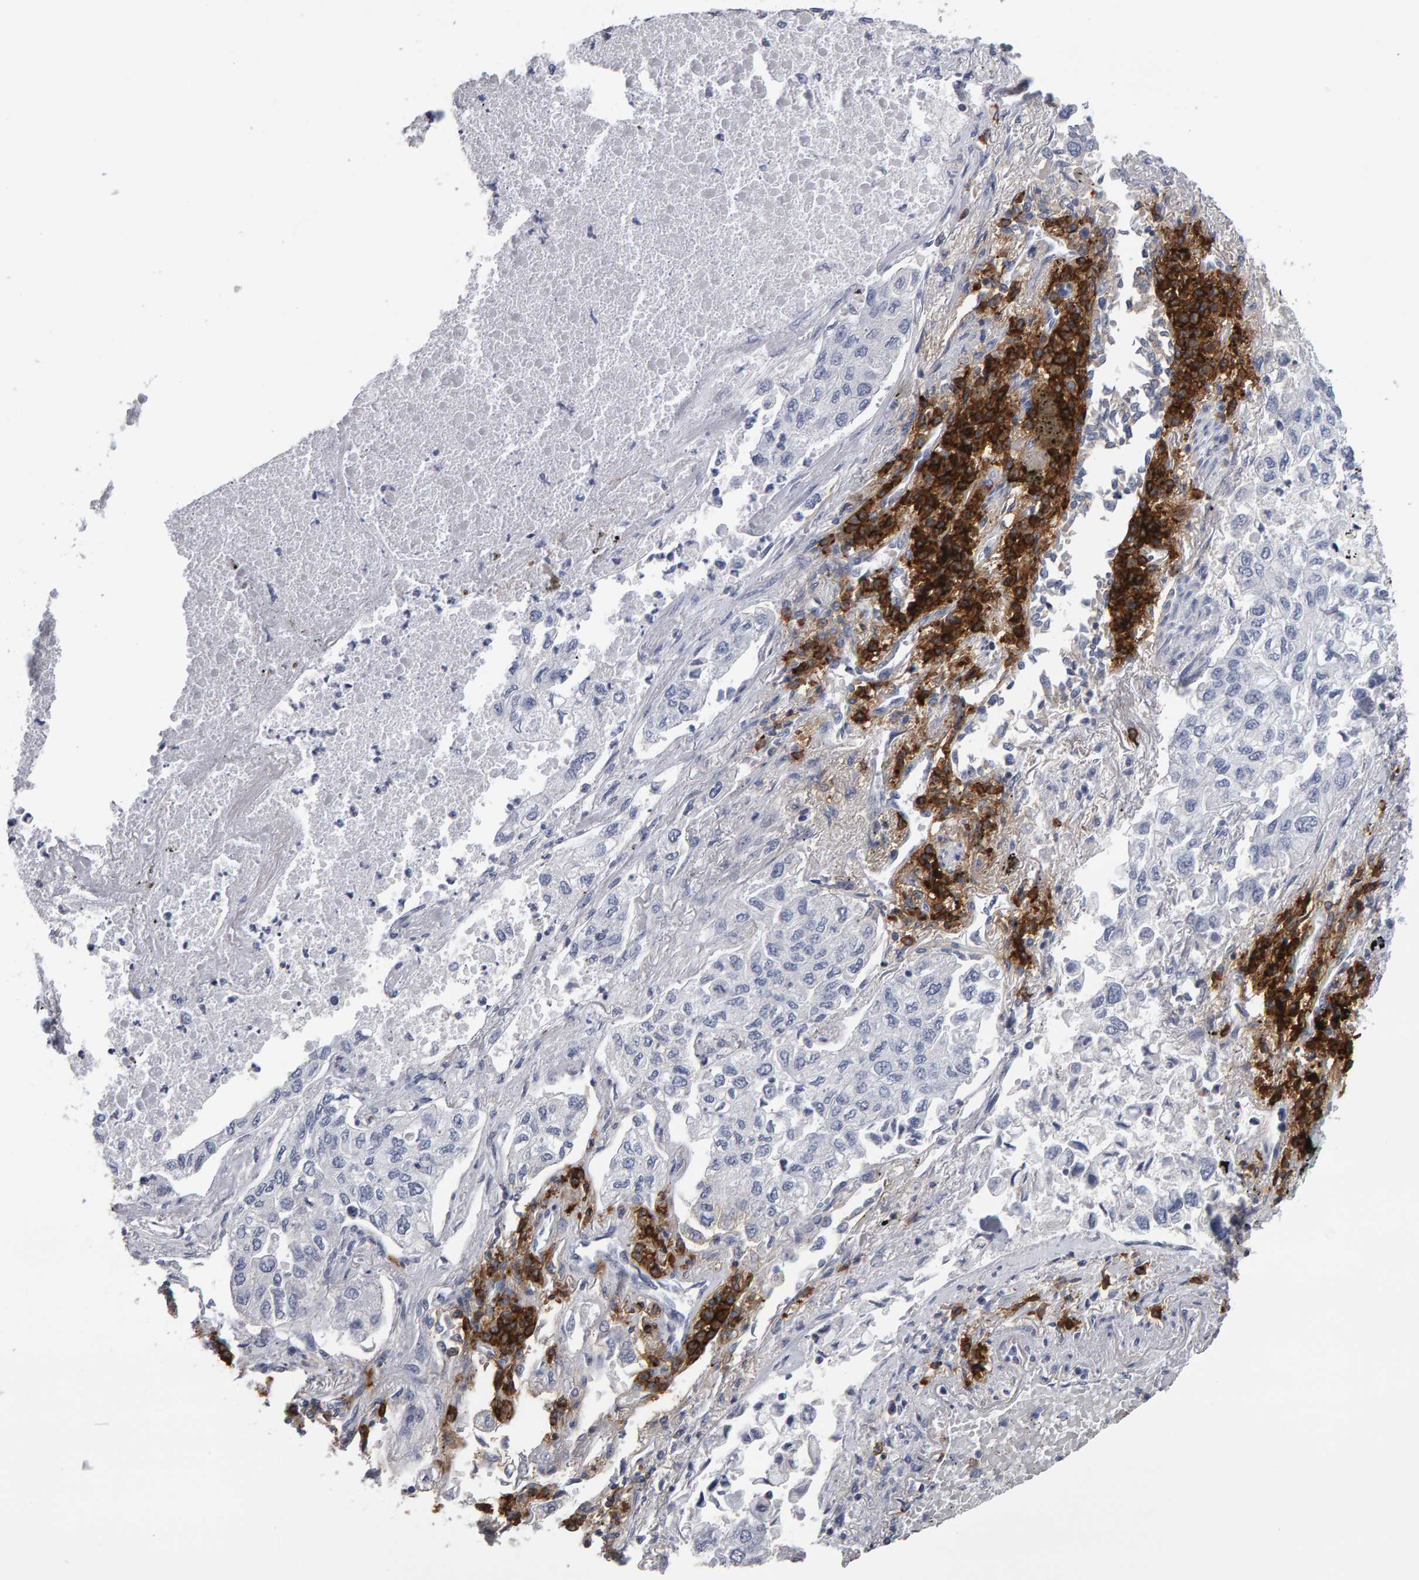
{"staining": {"intensity": "negative", "quantity": "none", "location": "none"}, "tissue": "lung cancer", "cell_type": "Tumor cells", "image_type": "cancer", "snomed": [{"axis": "morphology", "description": "Inflammation, NOS"}, {"axis": "morphology", "description": "Adenocarcinoma, NOS"}, {"axis": "topography", "description": "Lung"}], "caption": "Immunohistochemical staining of human lung adenocarcinoma displays no significant staining in tumor cells. (DAB immunohistochemistry (IHC) with hematoxylin counter stain).", "gene": "CD38", "patient": {"sex": "male", "age": 63}}